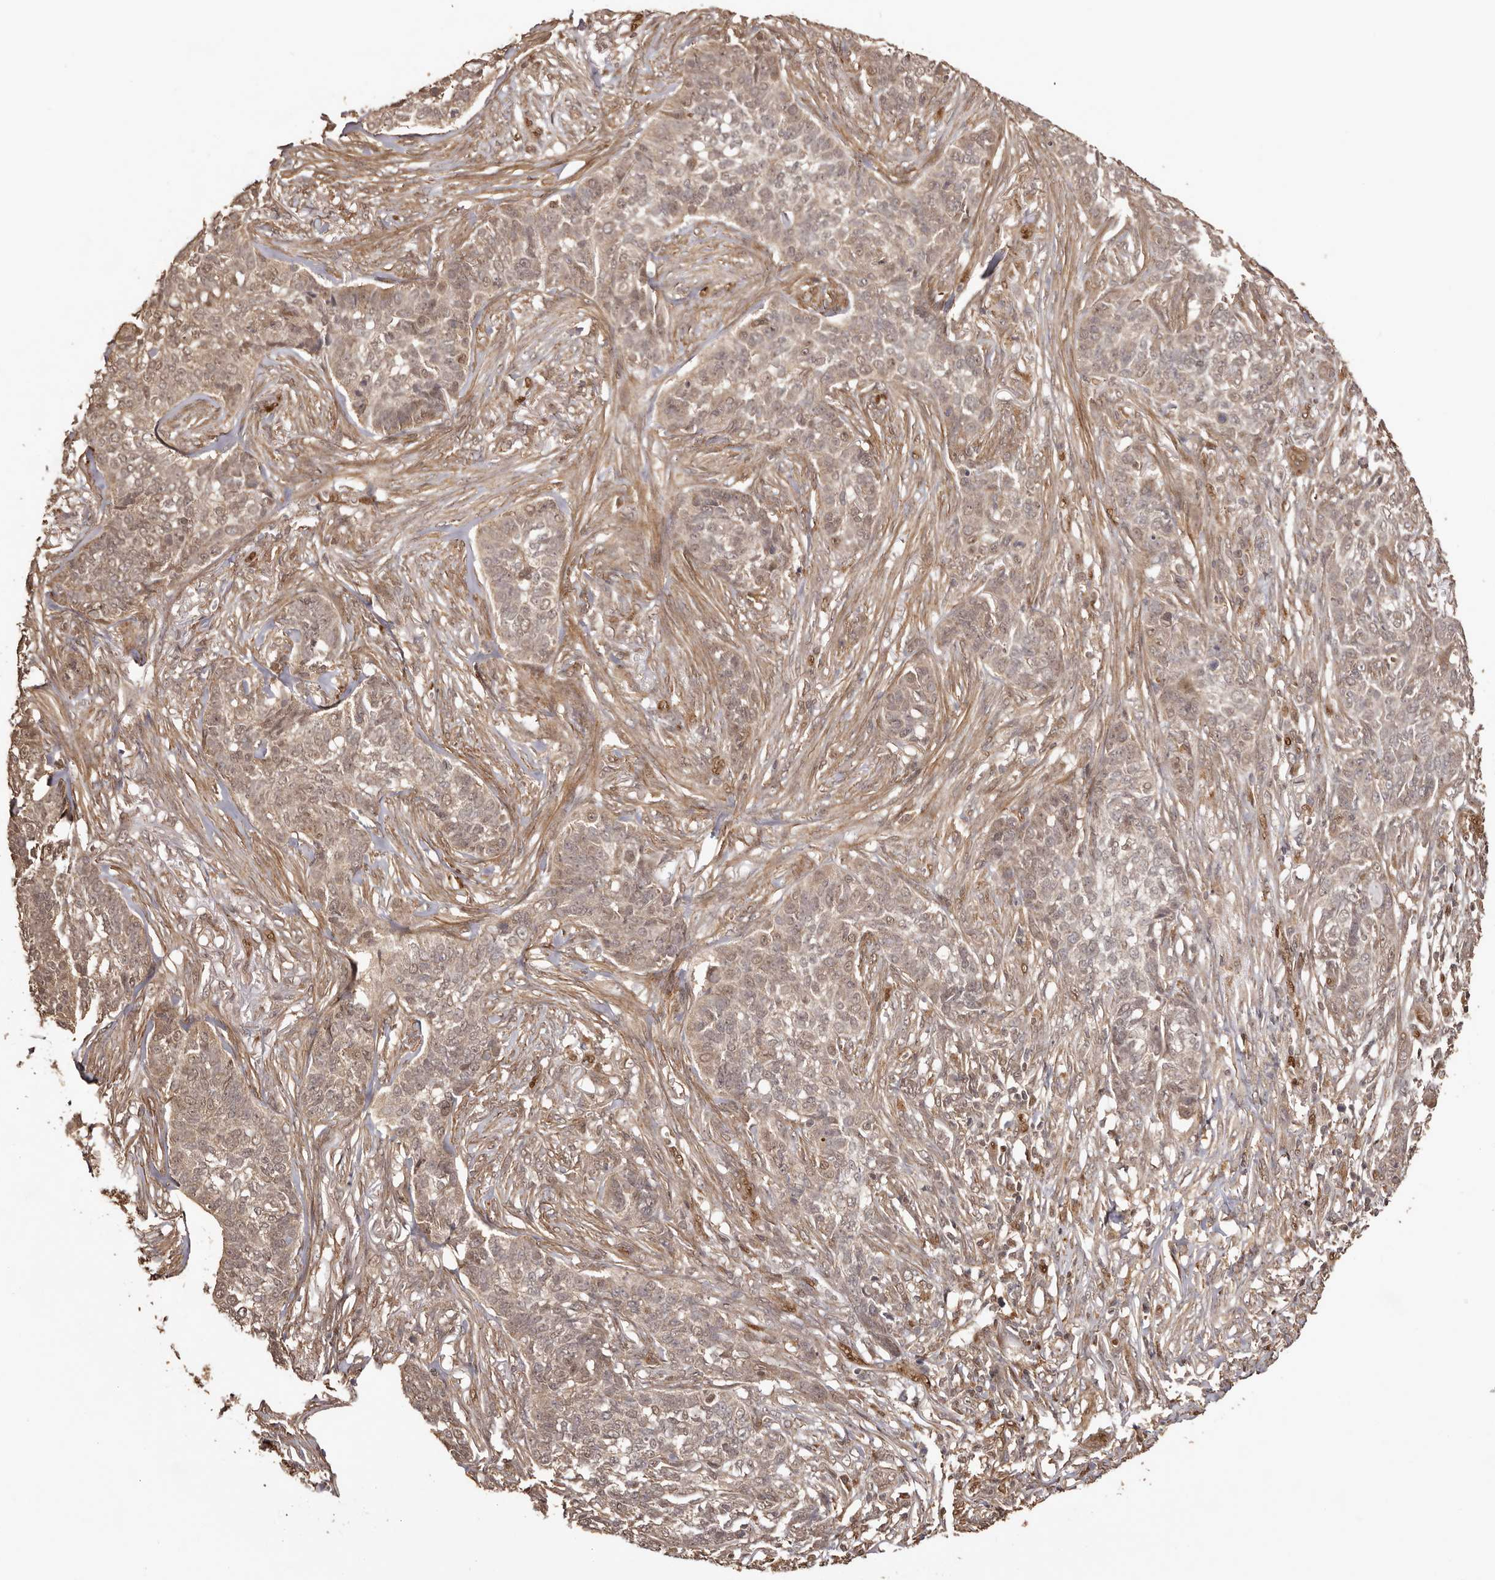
{"staining": {"intensity": "weak", "quantity": ">75%", "location": "cytoplasmic/membranous,nuclear"}, "tissue": "skin cancer", "cell_type": "Tumor cells", "image_type": "cancer", "snomed": [{"axis": "morphology", "description": "Basal cell carcinoma"}, {"axis": "topography", "description": "Skin"}], "caption": "A low amount of weak cytoplasmic/membranous and nuclear expression is identified in about >75% of tumor cells in skin basal cell carcinoma tissue.", "gene": "UBR2", "patient": {"sex": "male", "age": 85}}